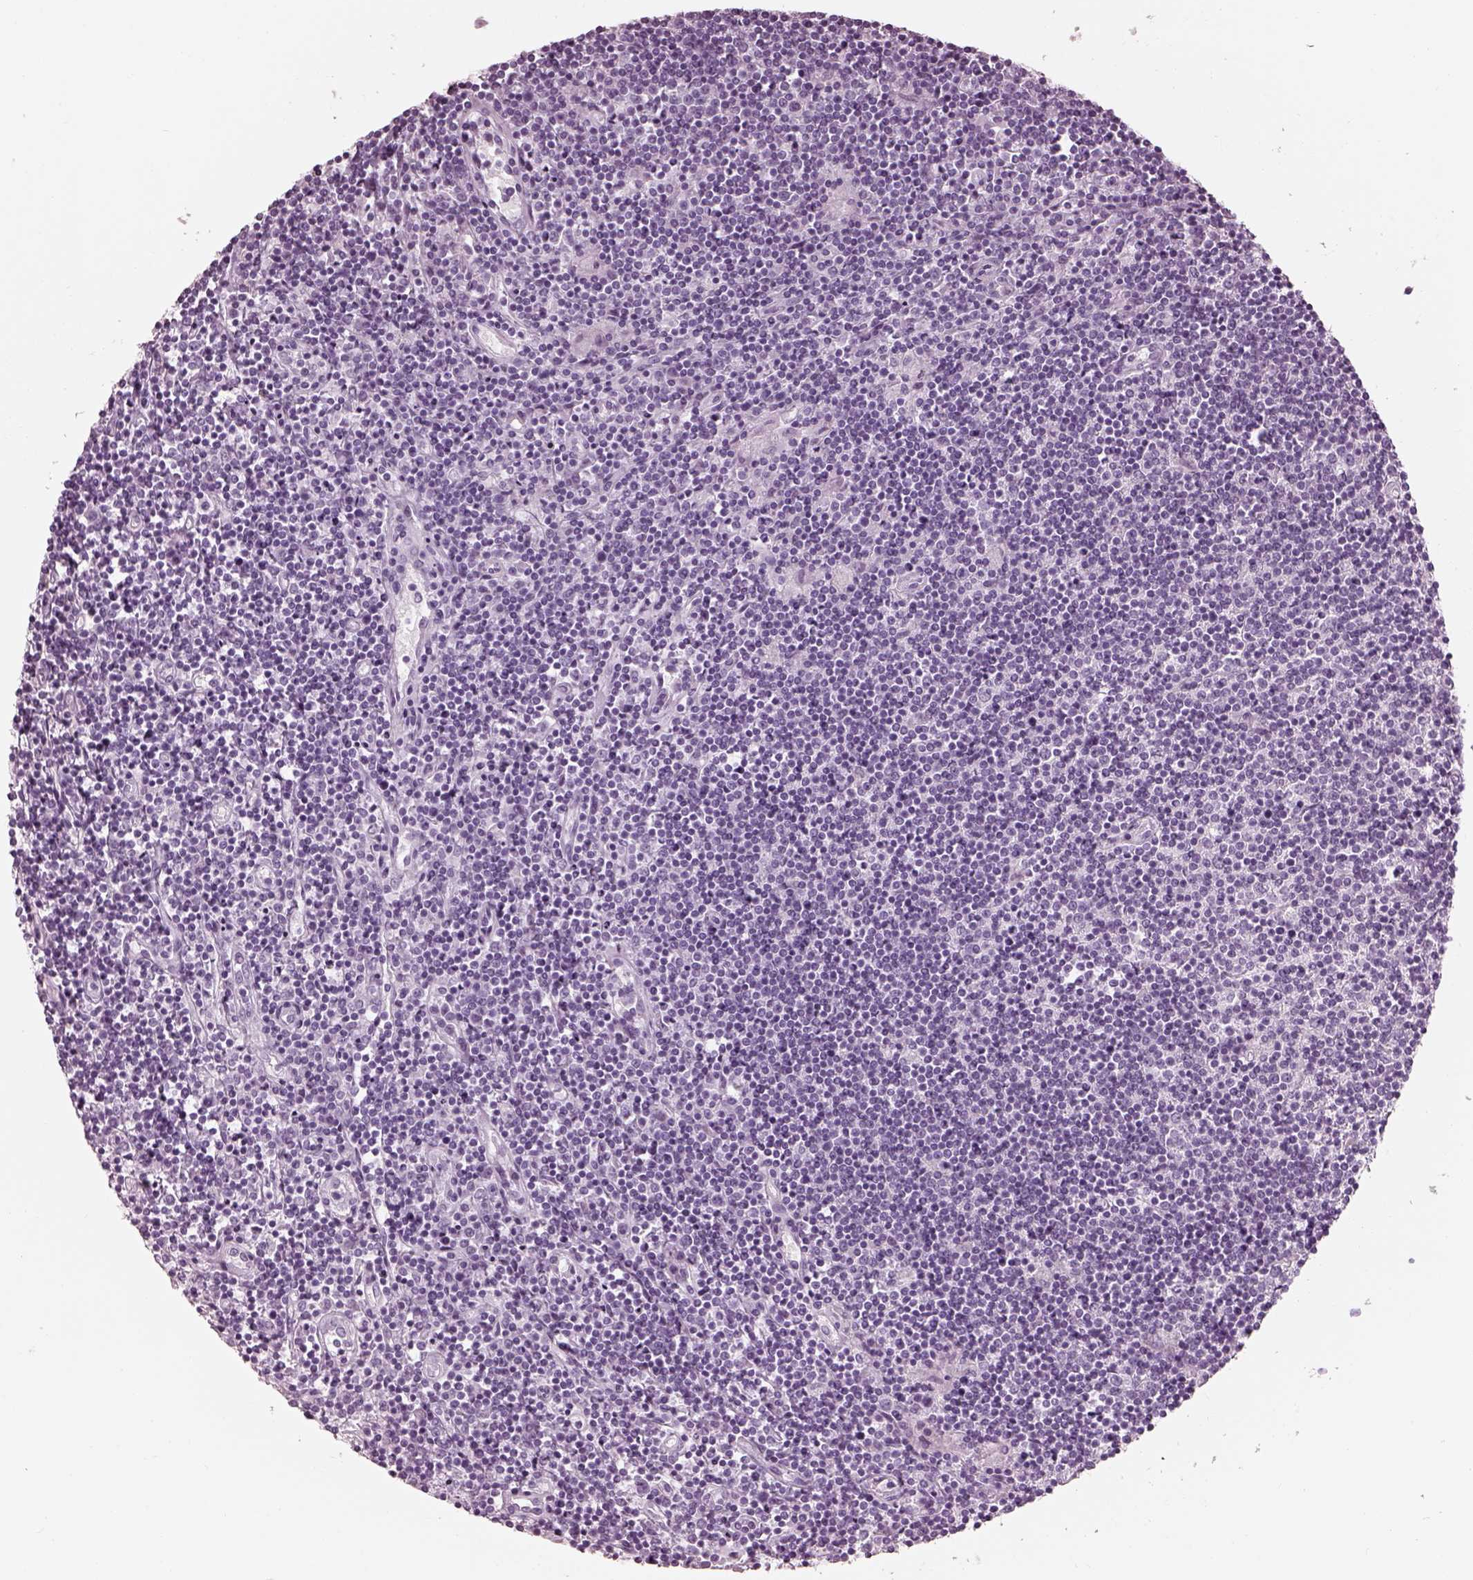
{"staining": {"intensity": "negative", "quantity": "none", "location": "none"}, "tissue": "lymphoma", "cell_type": "Tumor cells", "image_type": "cancer", "snomed": [{"axis": "morphology", "description": "Hodgkin's disease, NOS"}, {"axis": "topography", "description": "Lymph node"}], "caption": "There is no significant staining in tumor cells of Hodgkin's disease.", "gene": "TCHHL1", "patient": {"sex": "male", "age": 40}}